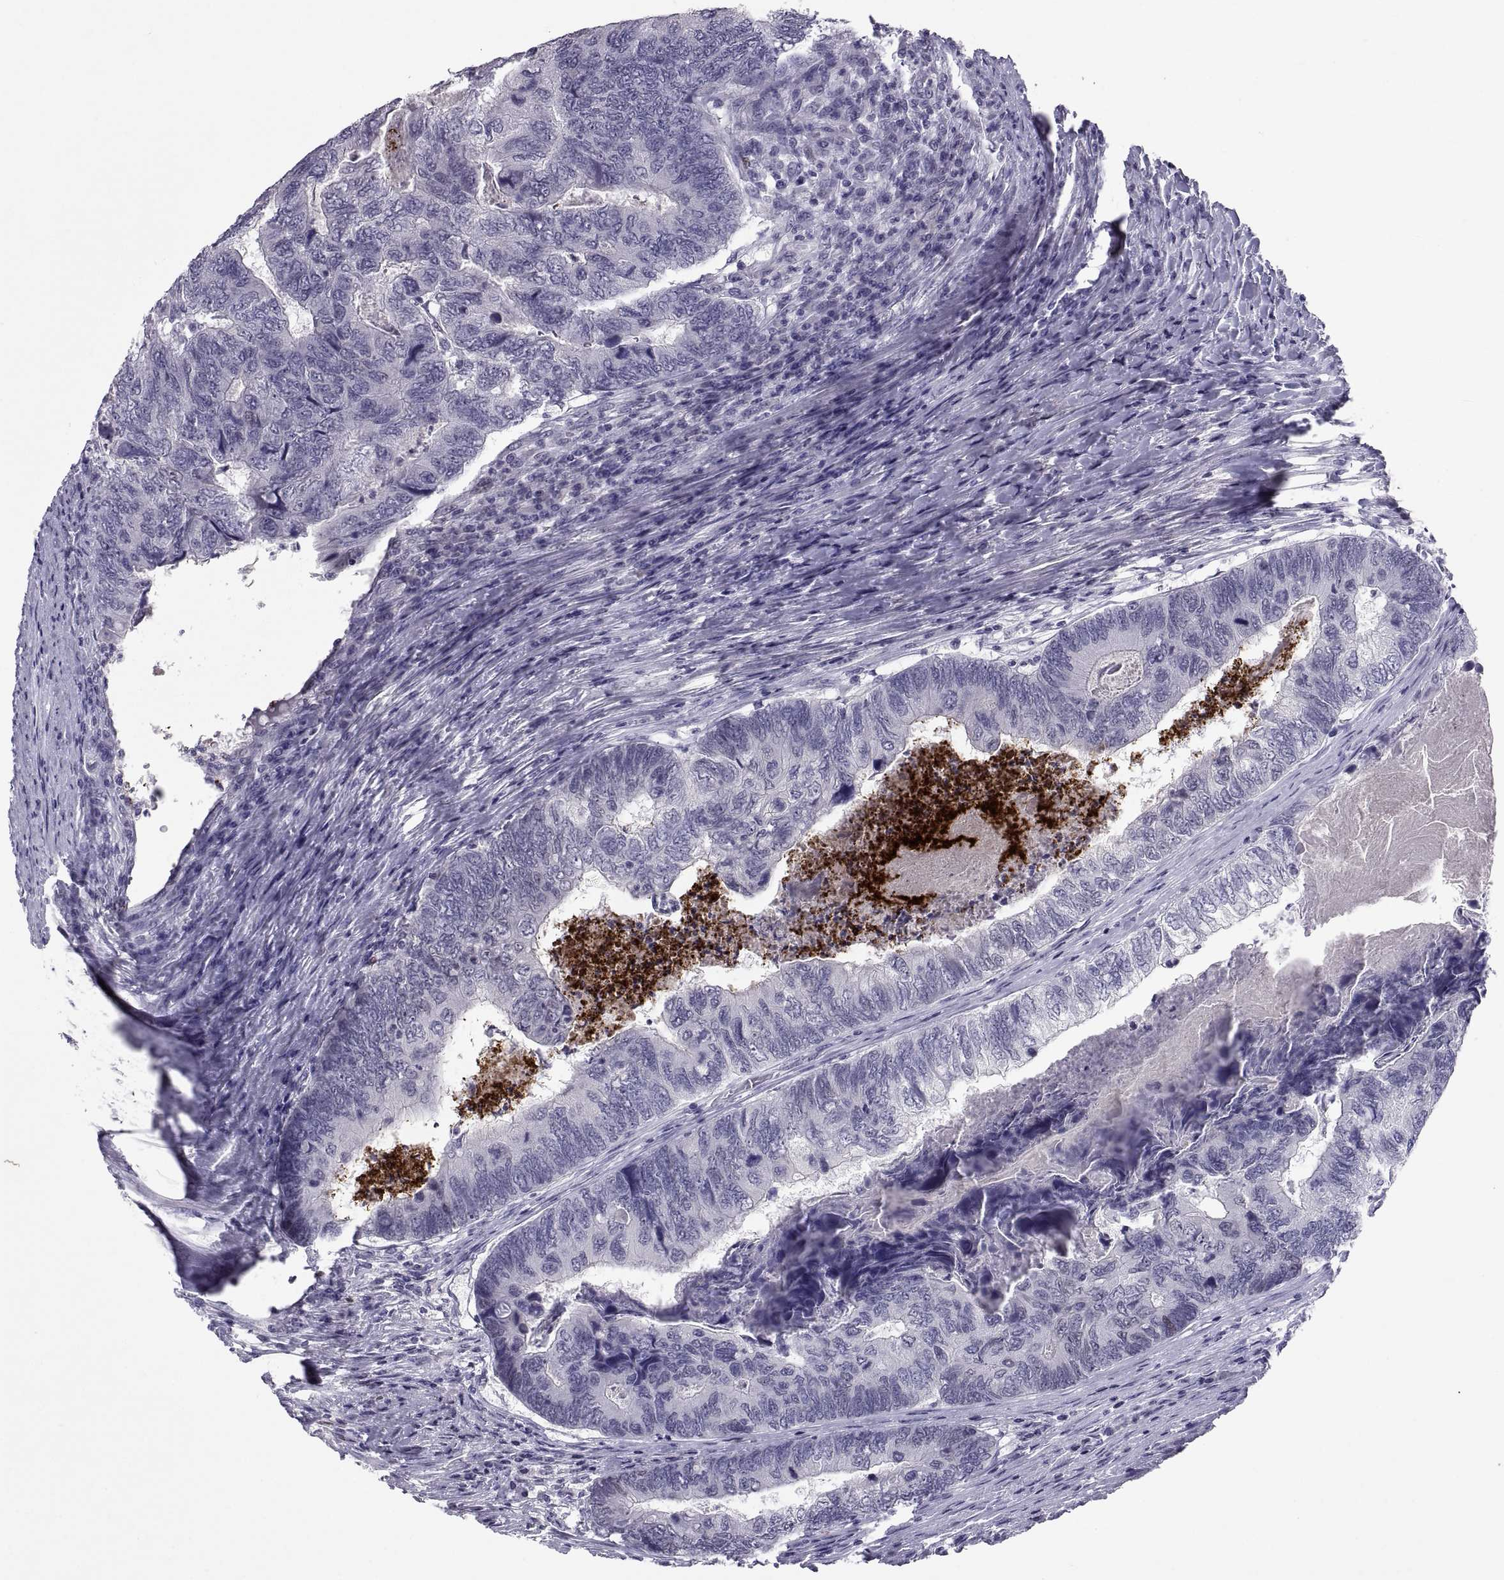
{"staining": {"intensity": "negative", "quantity": "none", "location": "none"}, "tissue": "colorectal cancer", "cell_type": "Tumor cells", "image_type": "cancer", "snomed": [{"axis": "morphology", "description": "Adenocarcinoma, NOS"}, {"axis": "topography", "description": "Colon"}], "caption": "Colorectal adenocarcinoma stained for a protein using immunohistochemistry (IHC) demonstrates no staining tumor cells.", "gene": "SOX21", "patient": {"sex": "female", "age": 67}}